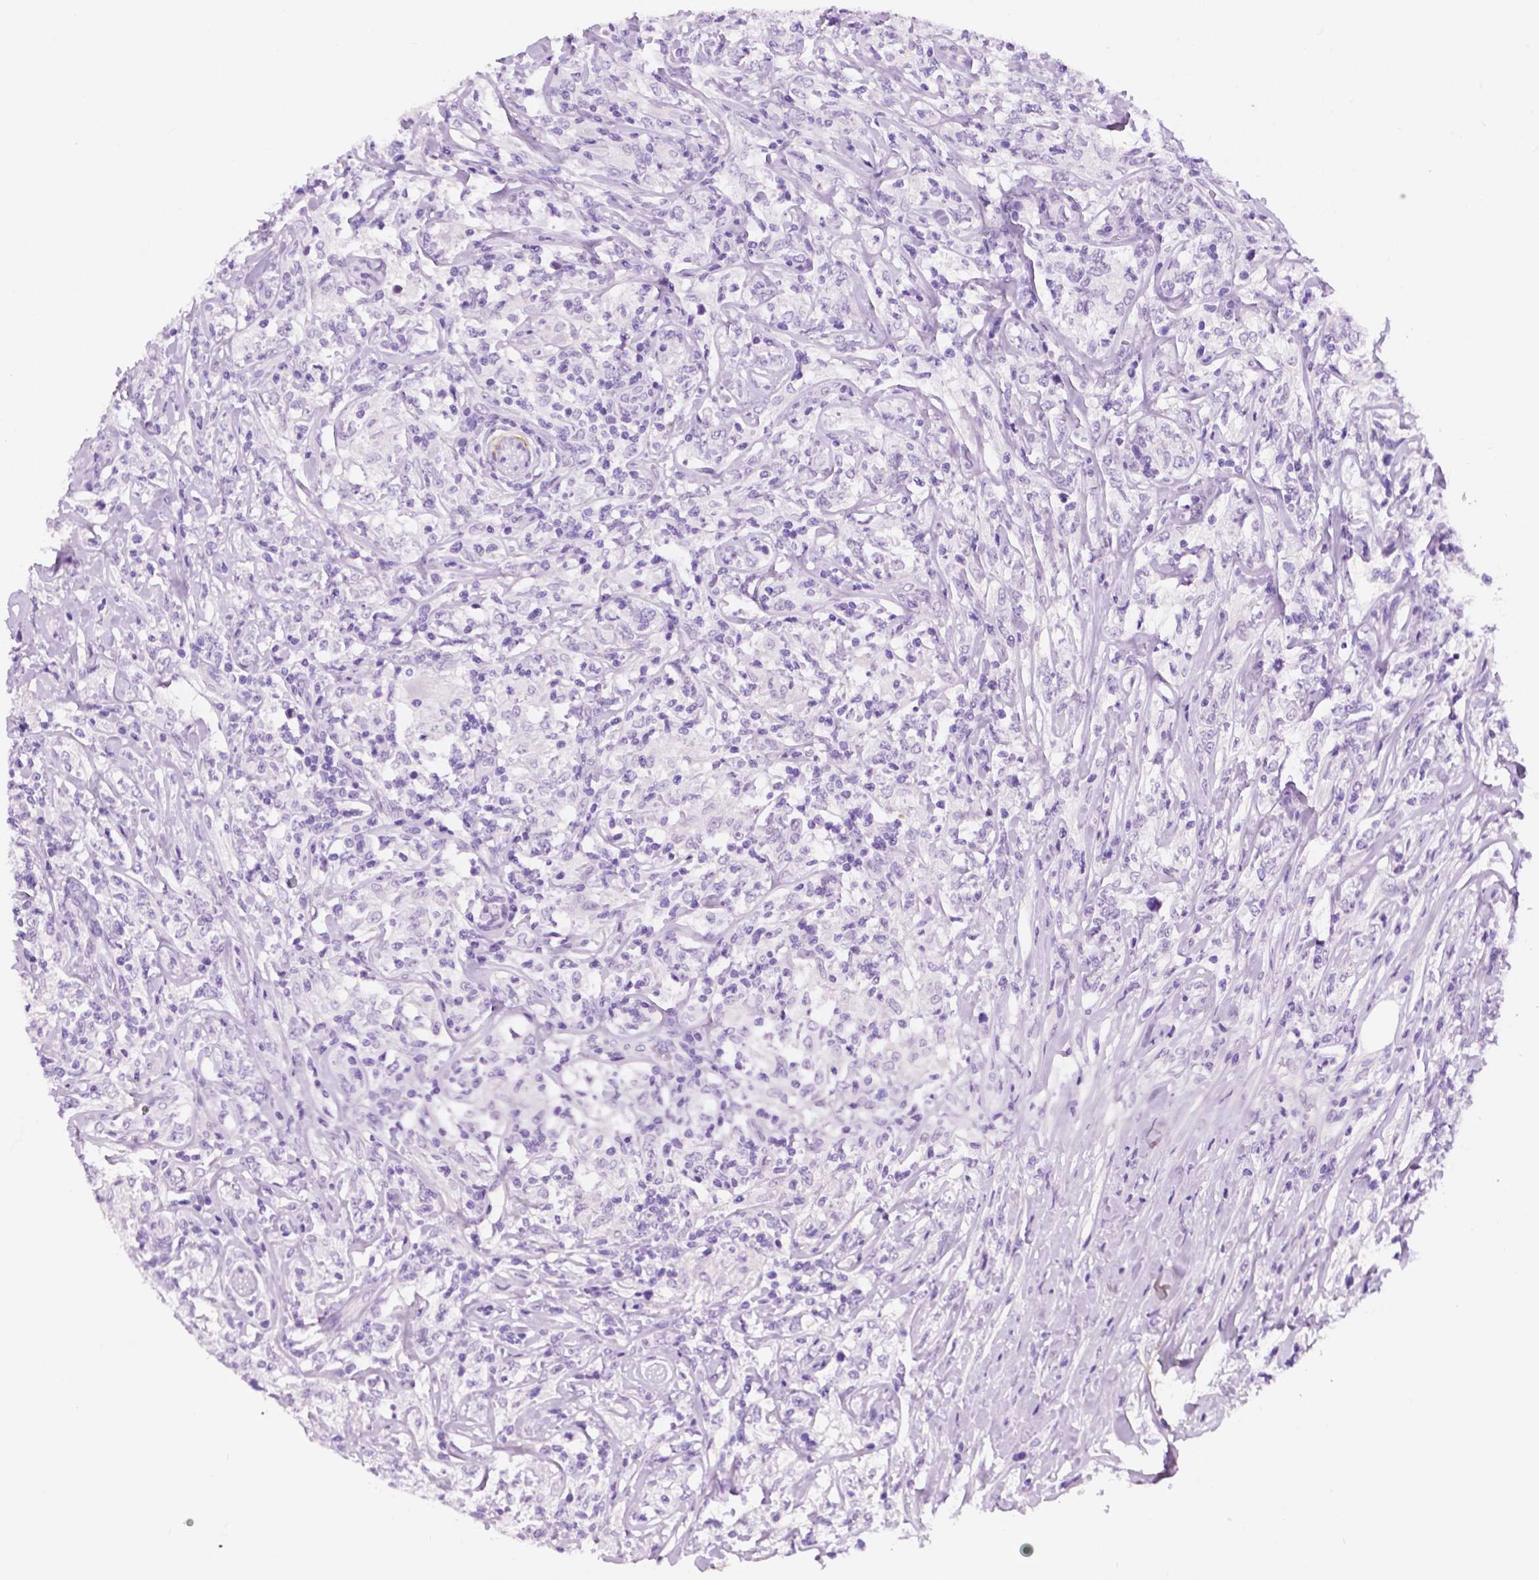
{"staining": {"intensity": "negative", "quantity": "none", "location": "none"}, "tissue": "lymphoma", "cell_type": "Tumor cells", "image_type": "cancer", "snomed": [{"axis": "morphology", "description": "Malignant lymphoma, non-Hodgkin's type, High grade"}, {"axis": "topography", "description": "Lymph node"}], "caption": "Immunohistochemical staining of human lymphoma displays no significant expression in tumor cells. The staining is performed using DAB brown chromogen with nuclei counter-stained in using hematoxylin.", "gene": "PPL", "patient": {"sex": "female", "age": 84}}